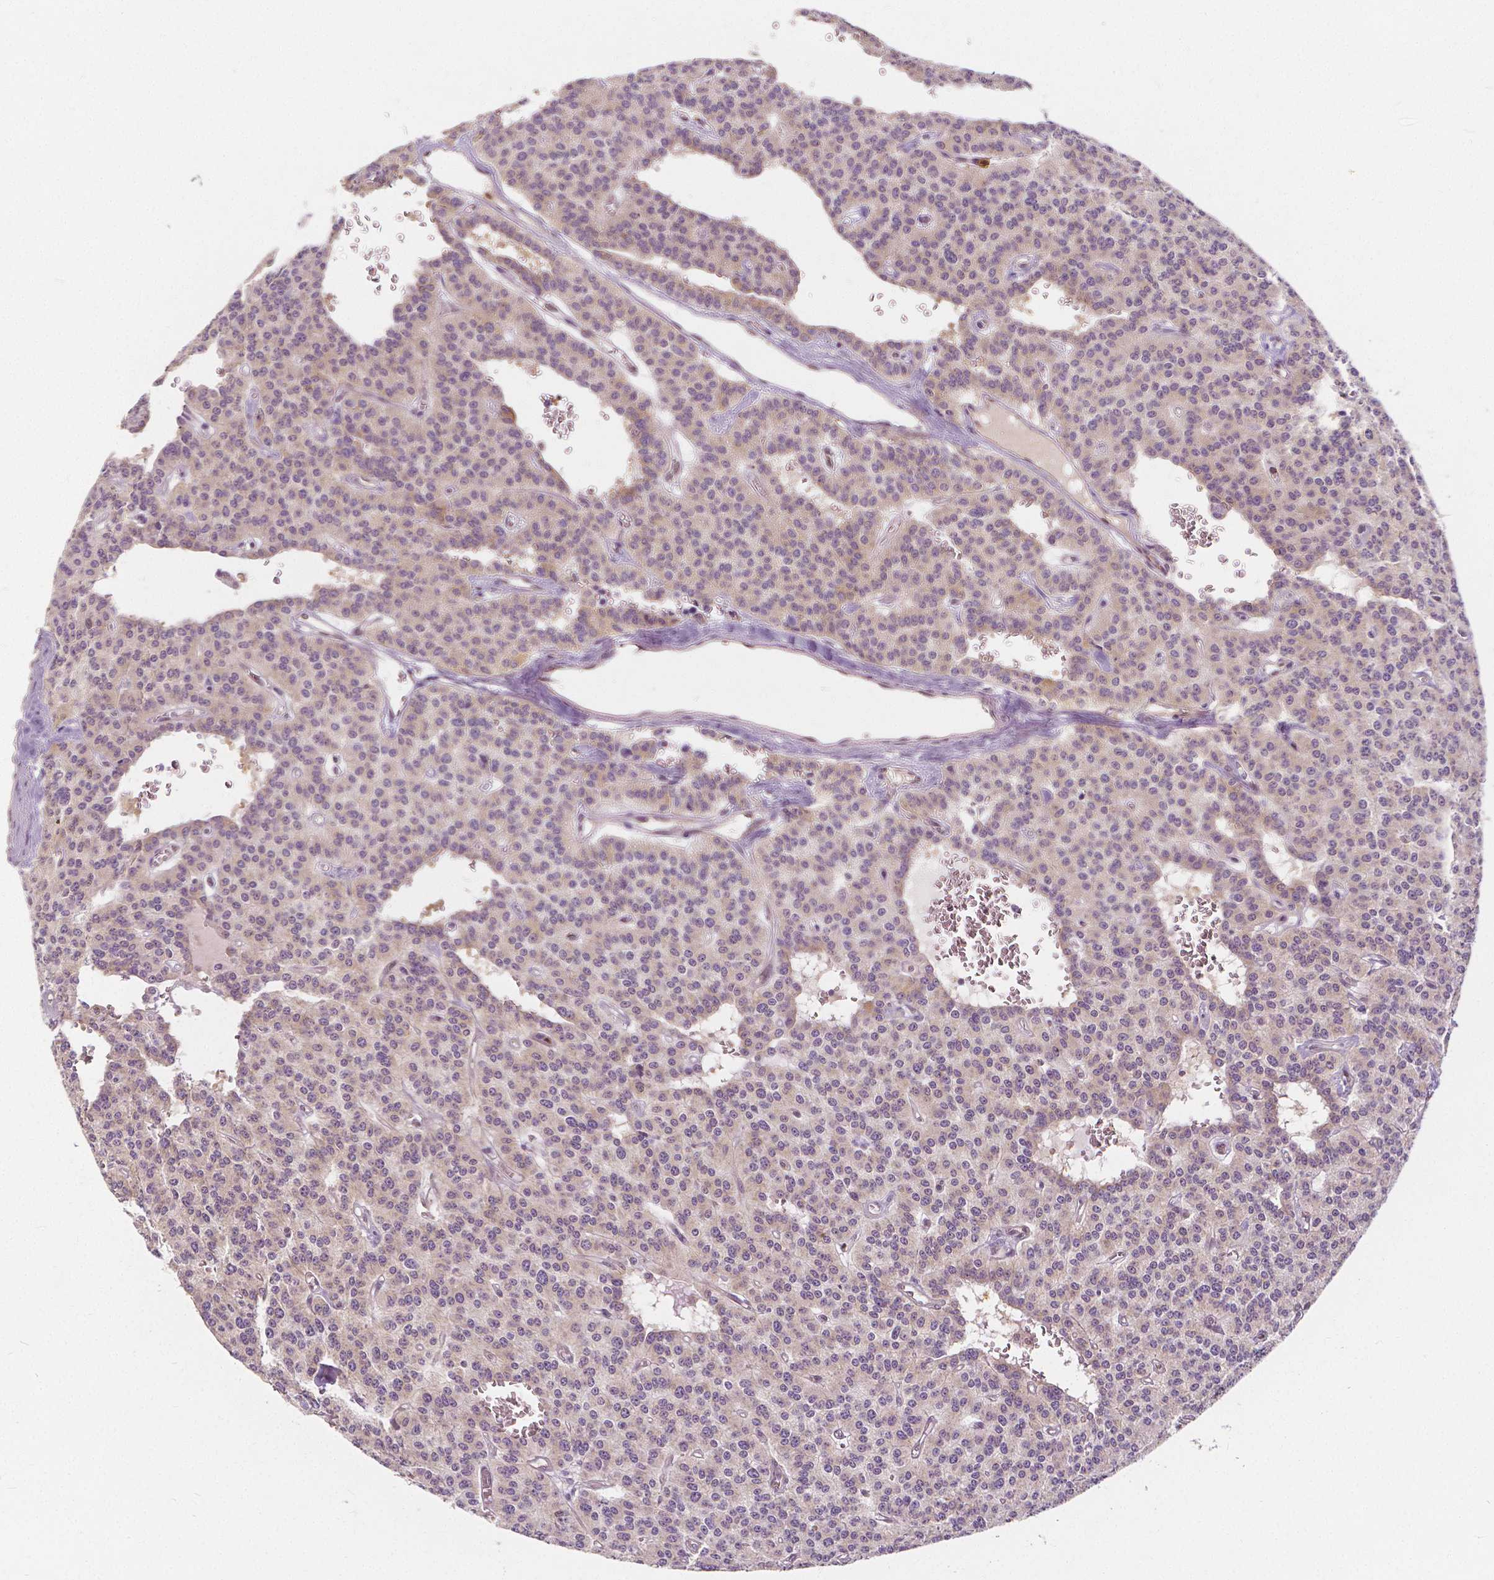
{"staining": {"intensity": "negative", "quantity": "none", "location": "none"}, "tissue": "carcinoid", "cell_type": "Tumor cells", "image_type": "cancer", "snomed": [{"axis": "morphology", "description": "Carcinoid, malignant, NOS"}, {"axis": "topography", "description": "Lung"}], "caption": "Immunohistochemistry (IHC) of human carcinoid demonstrates no expression in tumor cells.", "gene": "NAPRT", "patient": {"sex": "female", "age": 71}}